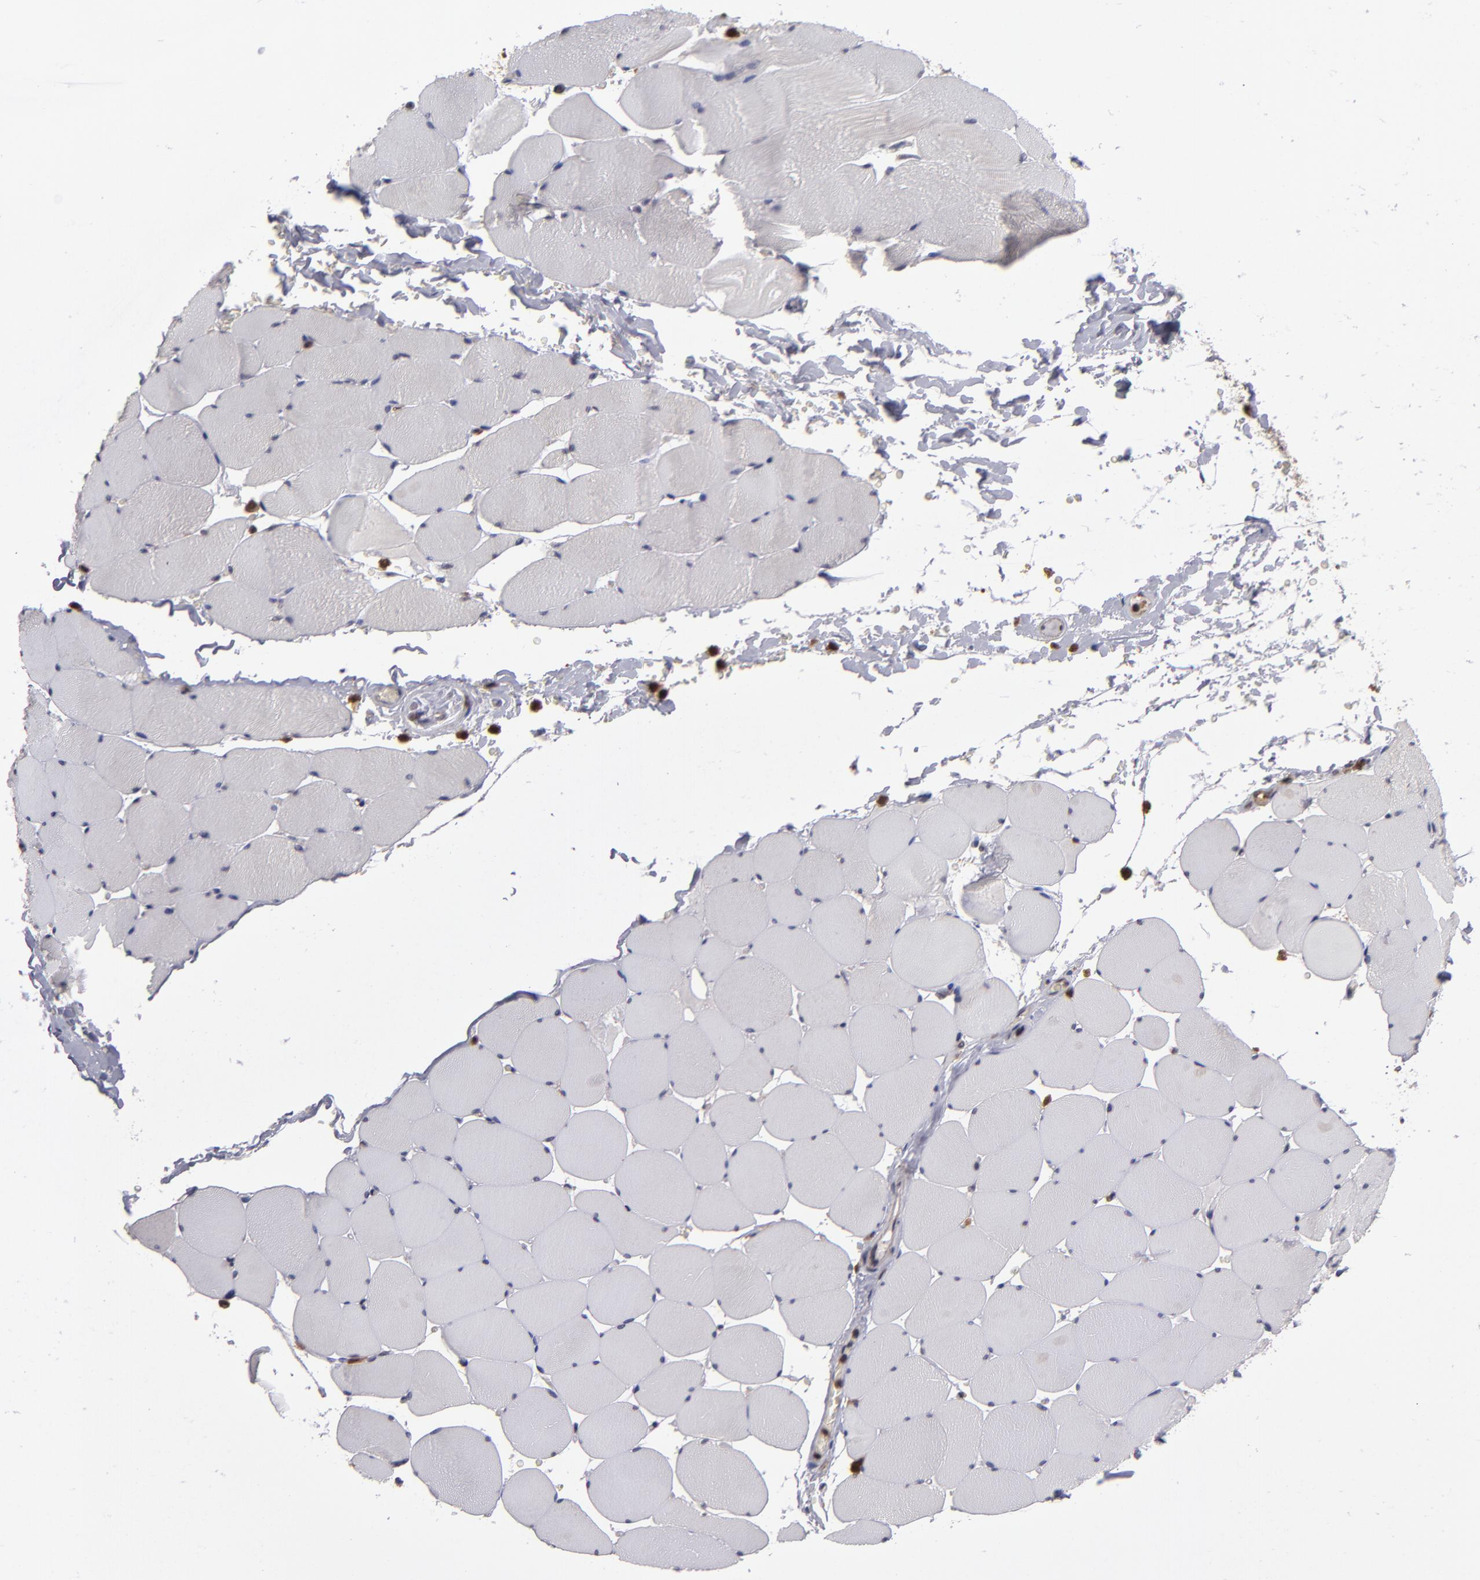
{"staining": {"intensity": "weak", "quantity": ">75%", "location": "cytoplasmic/membranous"}, "tissue": "skeletal muscle", "cell_type": "Myocytes", "image_type": "normal", "snomed": [{"axis": "morphology", "description": "Normal tissue, NOS"}, {"axis": "topography", "description": "Skeletal muscle"}], "caption": "High-magnification brightfield microscopy of unremarkable skeletal muscle stained with DAB (3,3'-diaminobenzidine) (brown) and counterstained with hematoxylin (blue). myocytes exhibit weak cytoplasmic/membranous staining is seen in approximately>75% of cells.", "gene": "GRB2", "patient": {"sex": "male", "age": 62}}